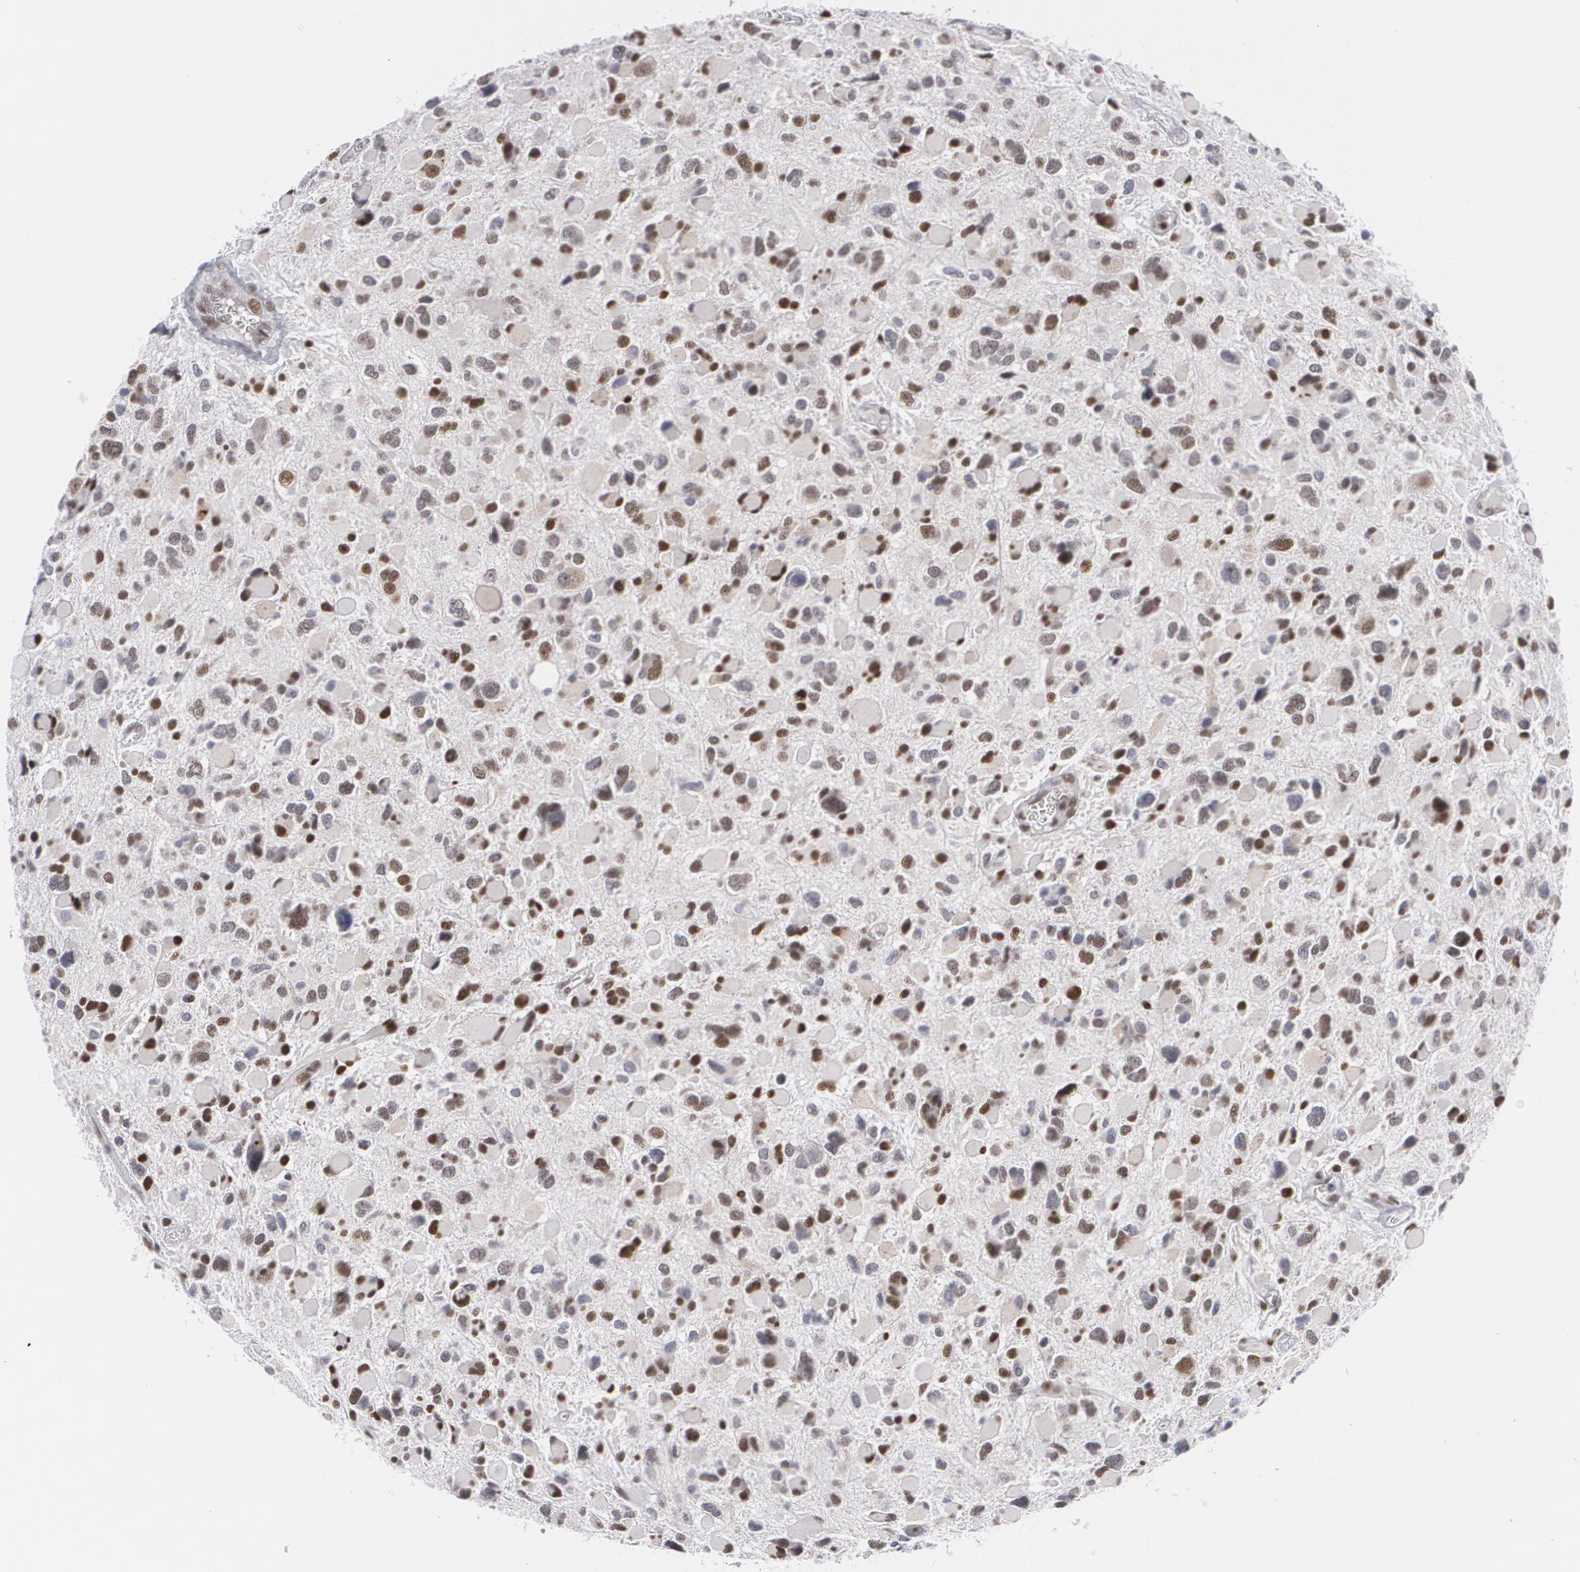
{"staining": {"intensity": "strong", "quantity": "25%-75%", "location": "nuclear"}, "tissue": "glioma", "cell_type": "Tumor cells", "image_type": "cancer", "snomed": [{"axis": "morphology", "description": "Glioma, malignant, High grade"}, {"axis": "topography", "description": "Brain"}], "caption": "Immunohistochemical staining of glioma demonstrates high levels of strong nuclear protein expression in approximately 25%-75% of tumor cells.", "gene": "MCL1", "patient": {"sex": "female", "age": 37}}